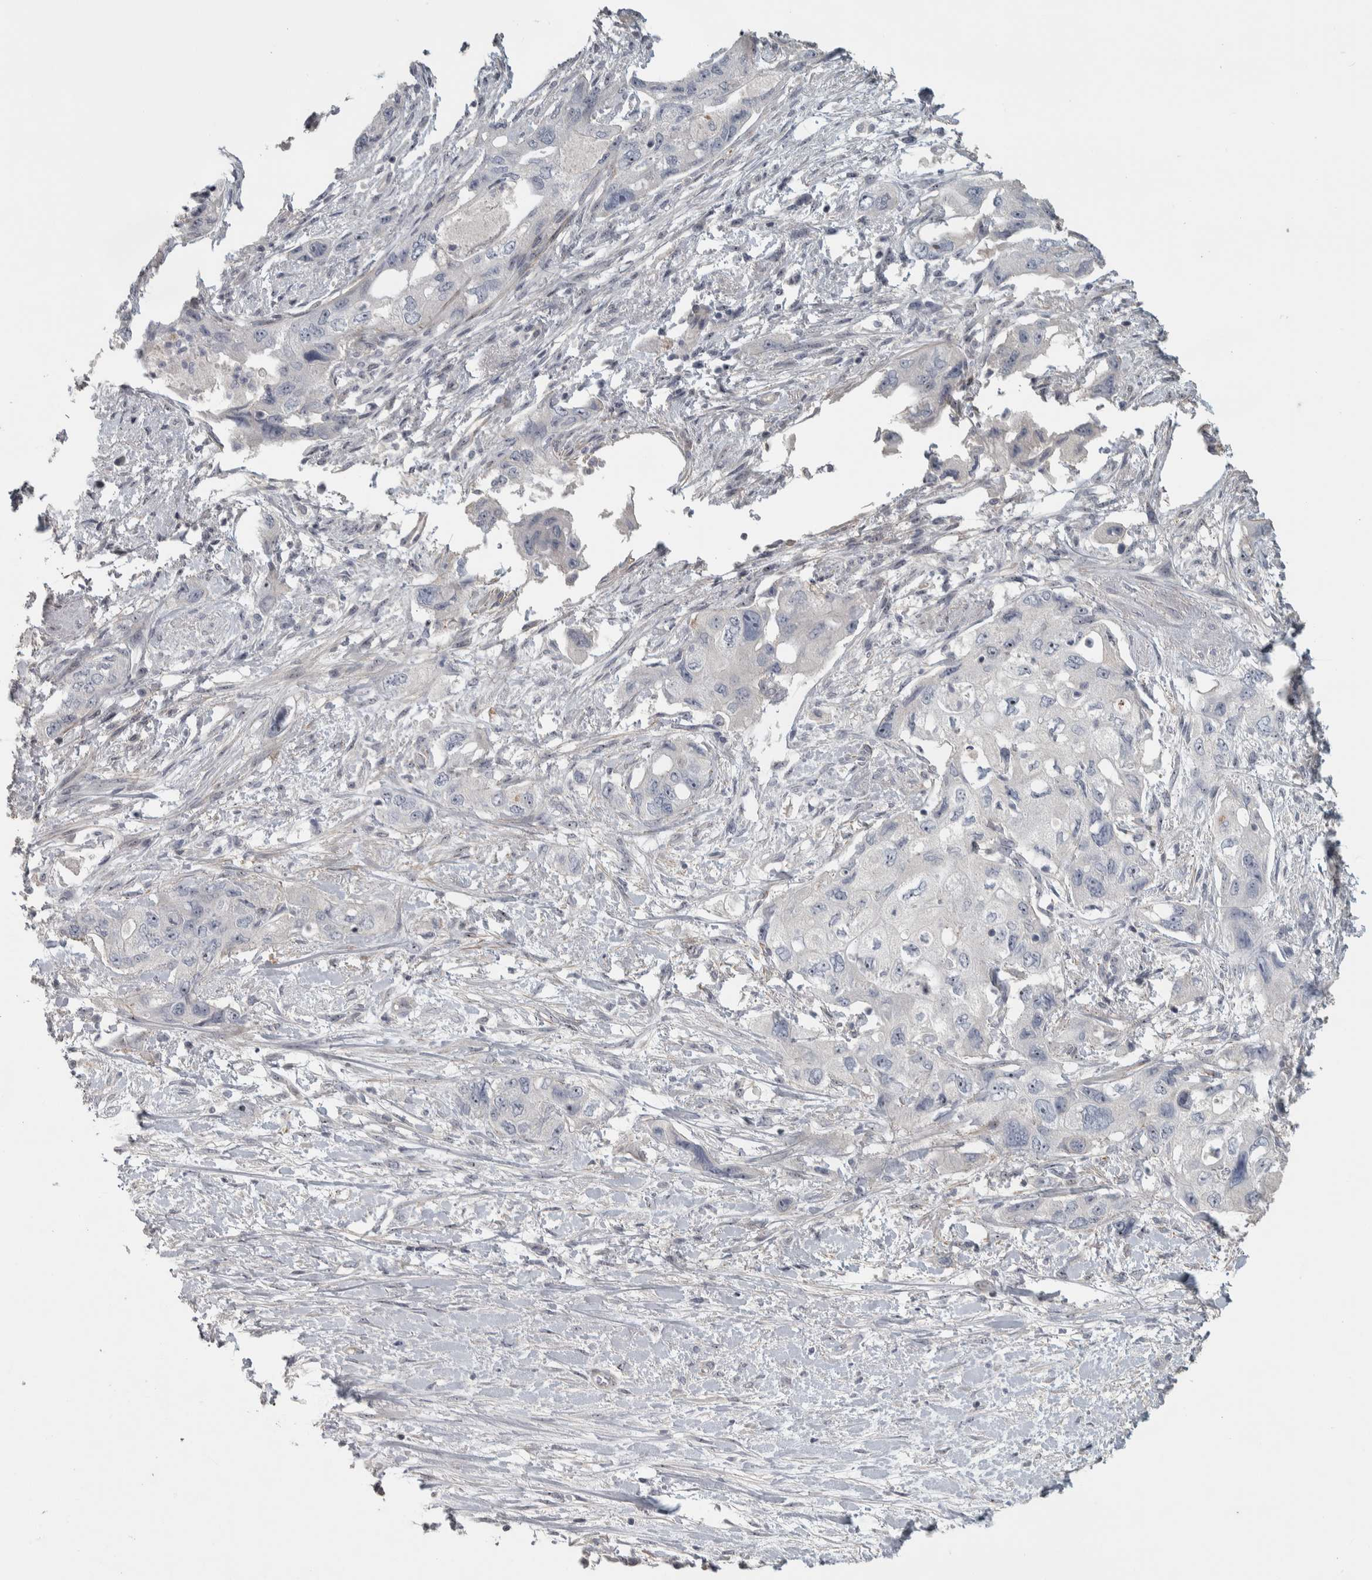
{"staining": {"intensity": "negative", "quantity": "none", "location": "none"}, "tissue": "pancreatic cancer", "cell_type": "Tumor cells", "image_type": "cancer", "snomed": [{"axis": "morphology", "description": "Adenocarcinoma, NOS"}, {"axis": "topography", "description": "Pancreas"}], "caption": "This is an immunohistochemistry (IHC) histopathology image of pancreatic cancer. There is no expression in tumor cells.", "gene": "DCAF10", "patient": {"sex": "female", "age": 73}}